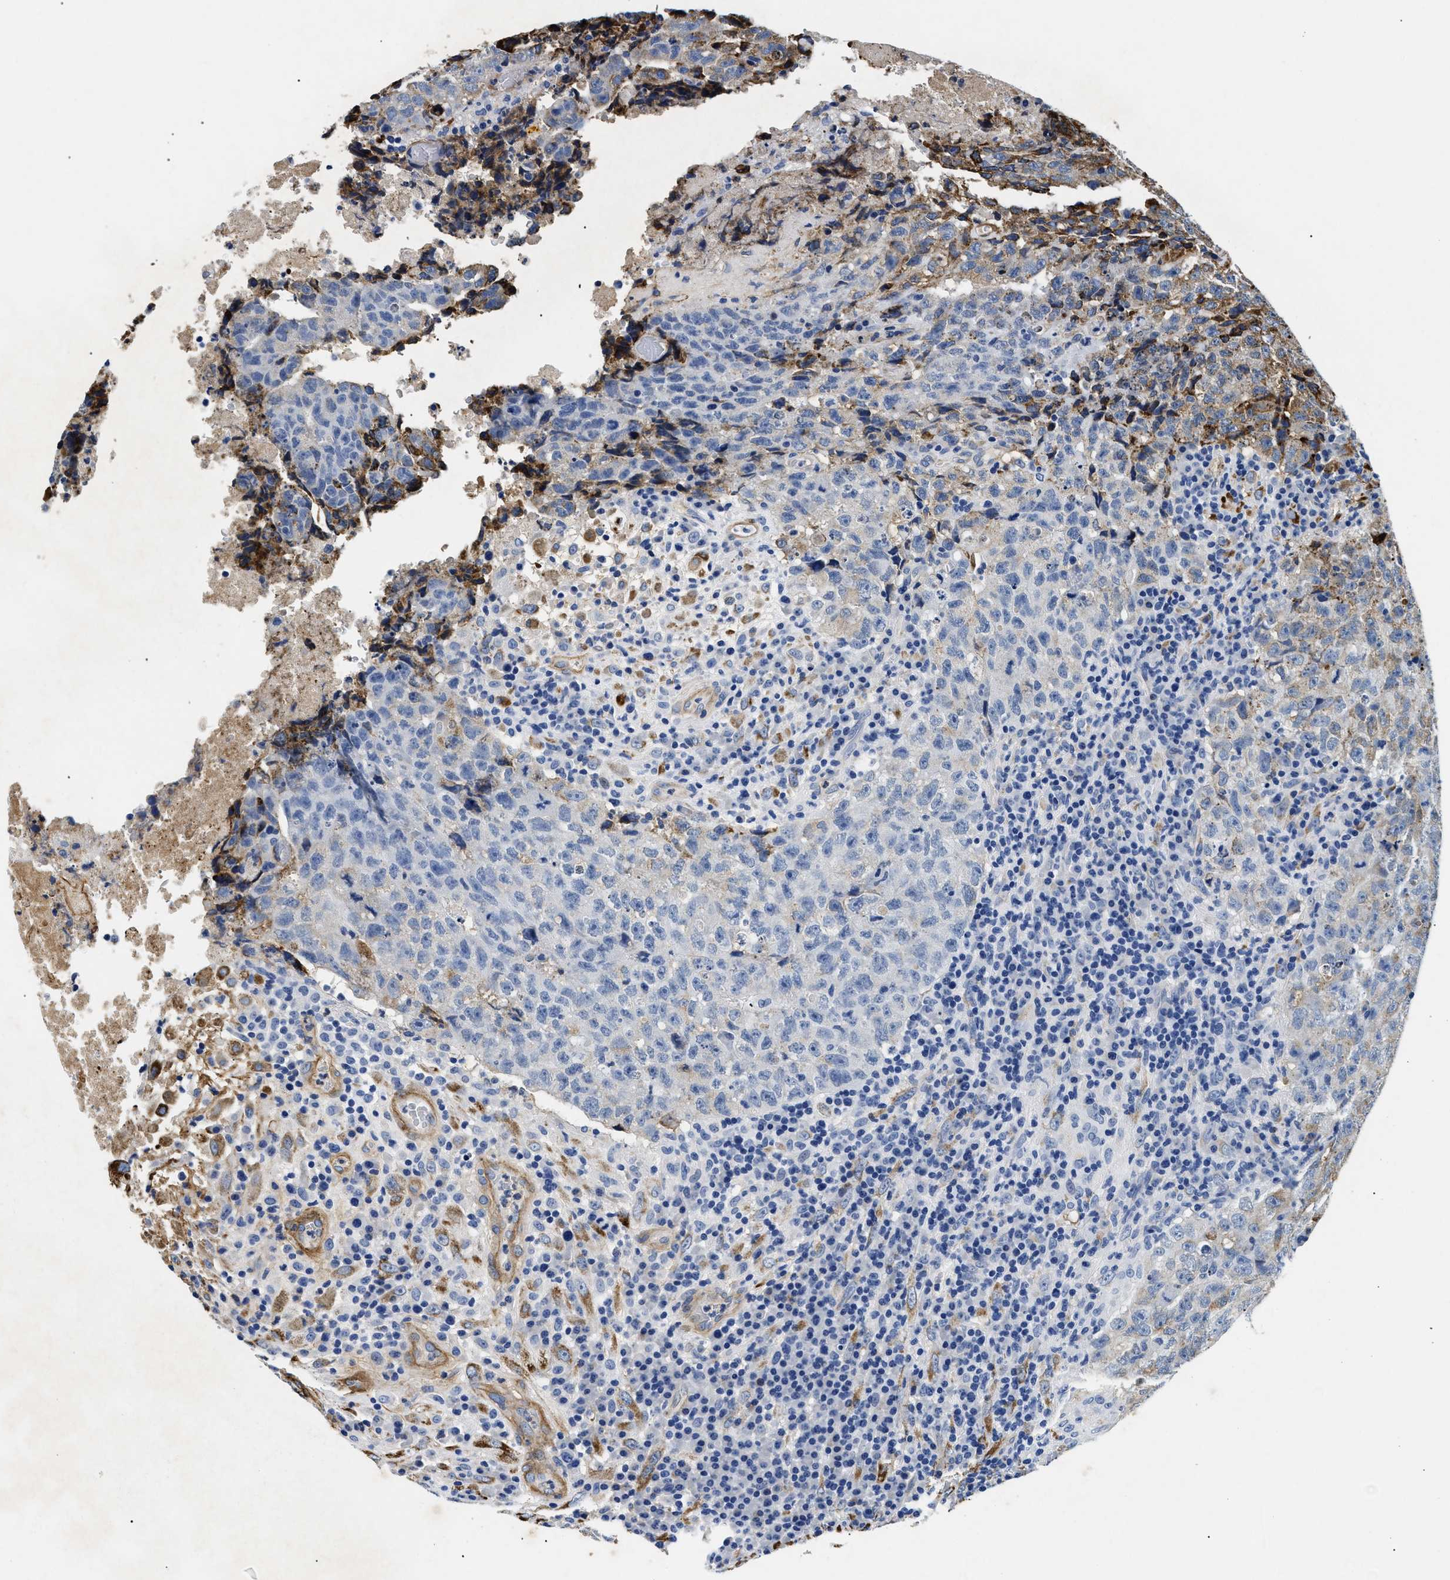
{"staining": {"intensity": "strong", "quantity": "<25%", "location": "cytoplasmic/membranous"}, "tissue": "testis cancer", "cell_type": "Tumor cells", "image_type": "cancer", "snomed": [{"axis": "morphology", "description": "Necrosis, NOS"}, {"axis": "morphology", "description": "Carcinoma, Embryonal, NOS"}, {"axis": "topography", "description": "Testis"}], "caption": "Protein positivity by immunohistochemistry reveals strong cytoplasmic/membranous expression in about <25% of tumor cells in testis cancer.", "gene": "LAMA3", "patient": {"sex": "male", "age": 19}}